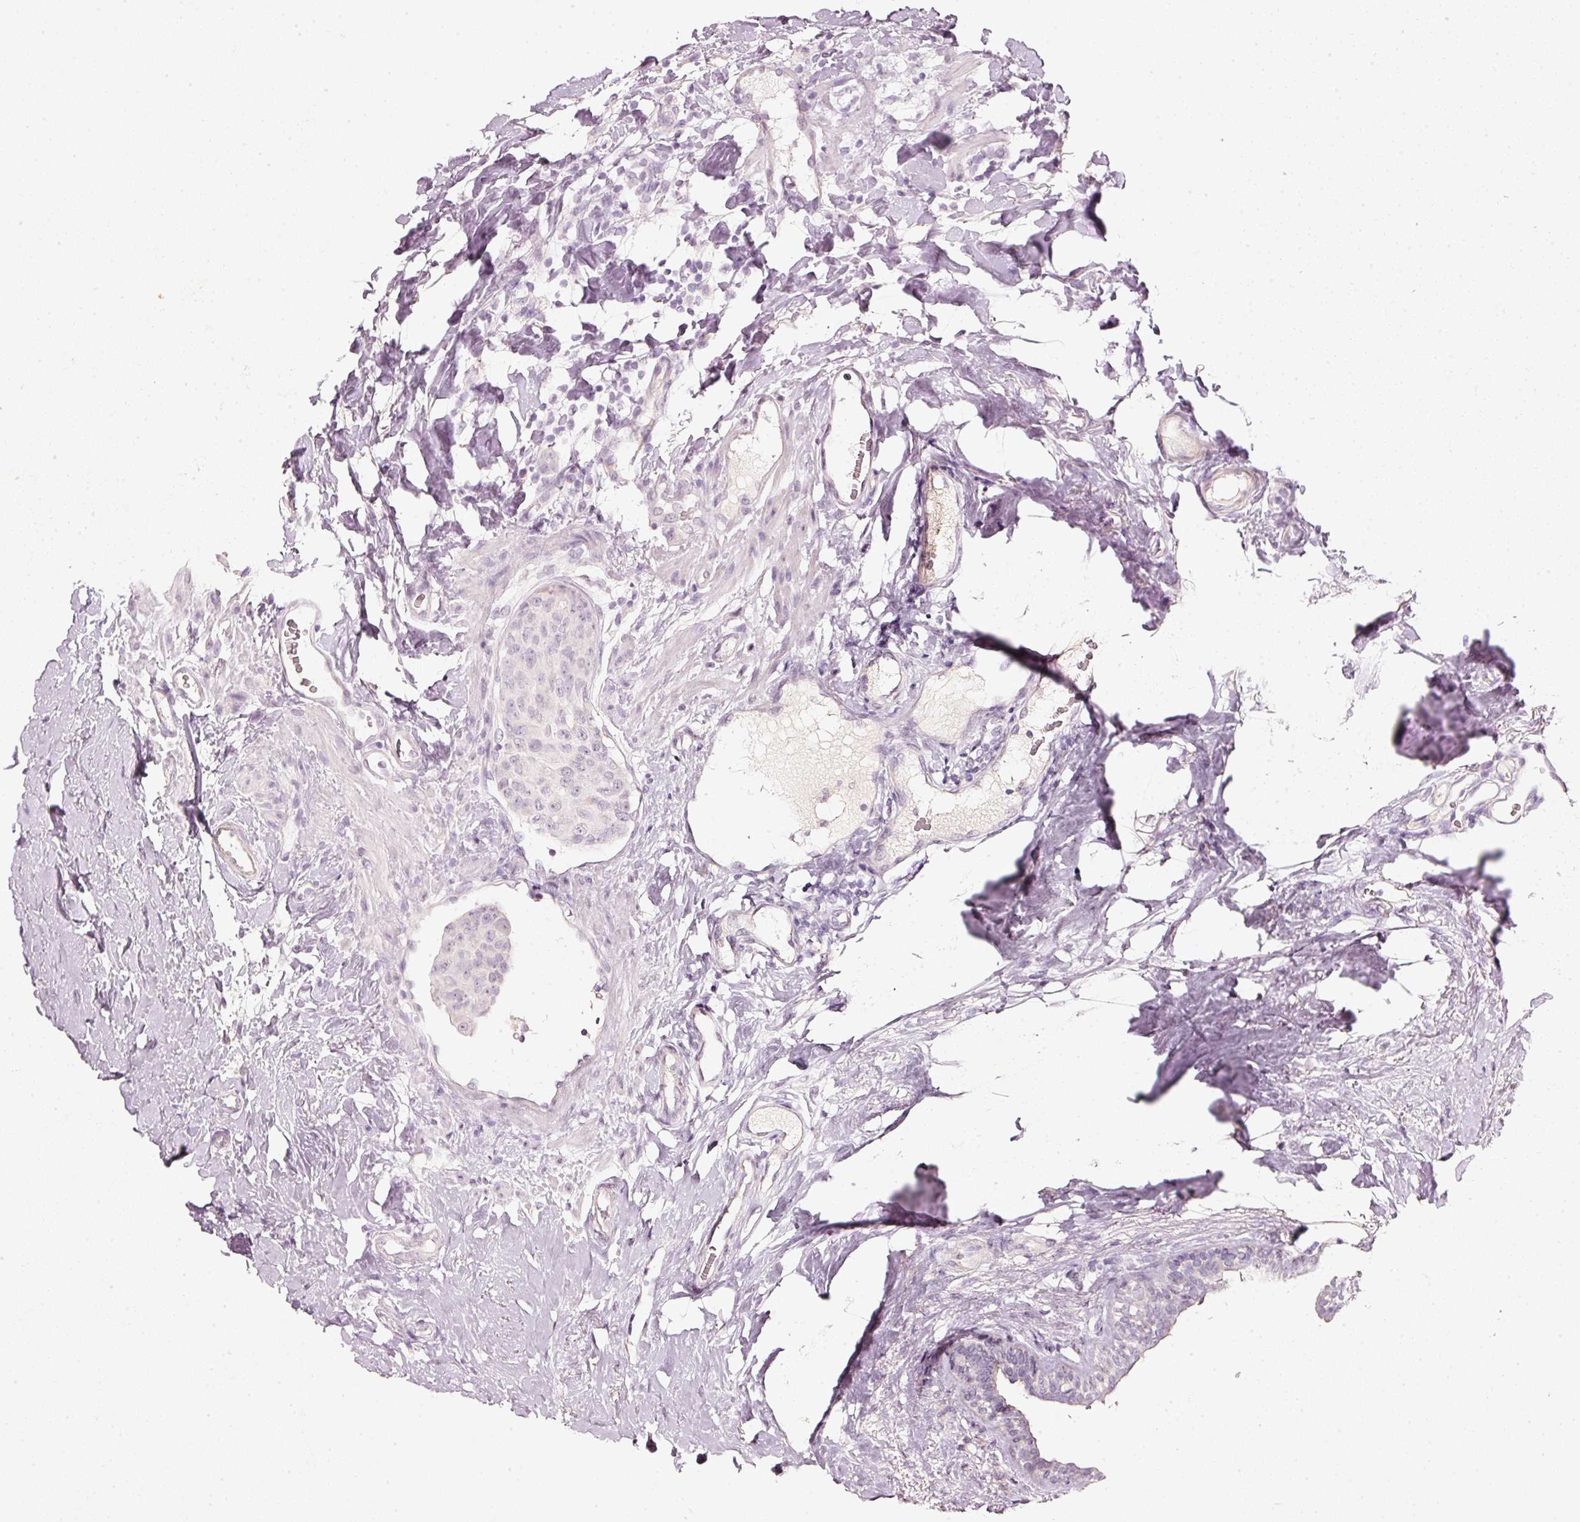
{"staining": {"intensity": "negative", "quantity": "none", "location": "none"}, "tissue": "breast cancer", "cell_type": "Tumor cells", "image_type": "cancer", "snomed": [{"axis": "morphology", "description": "Duct carcinoma"}, {"axis": "topography", "description": "Breast"}], "caption": "Immunohistochemistry (IHC) photomicrograph of breast cancer (intraductal carcinoma) stained for a protein (brown), which shows no expression in tumor cells.", "gene": "STEAP1", "patient": {"sex": "female", "age": 40}}